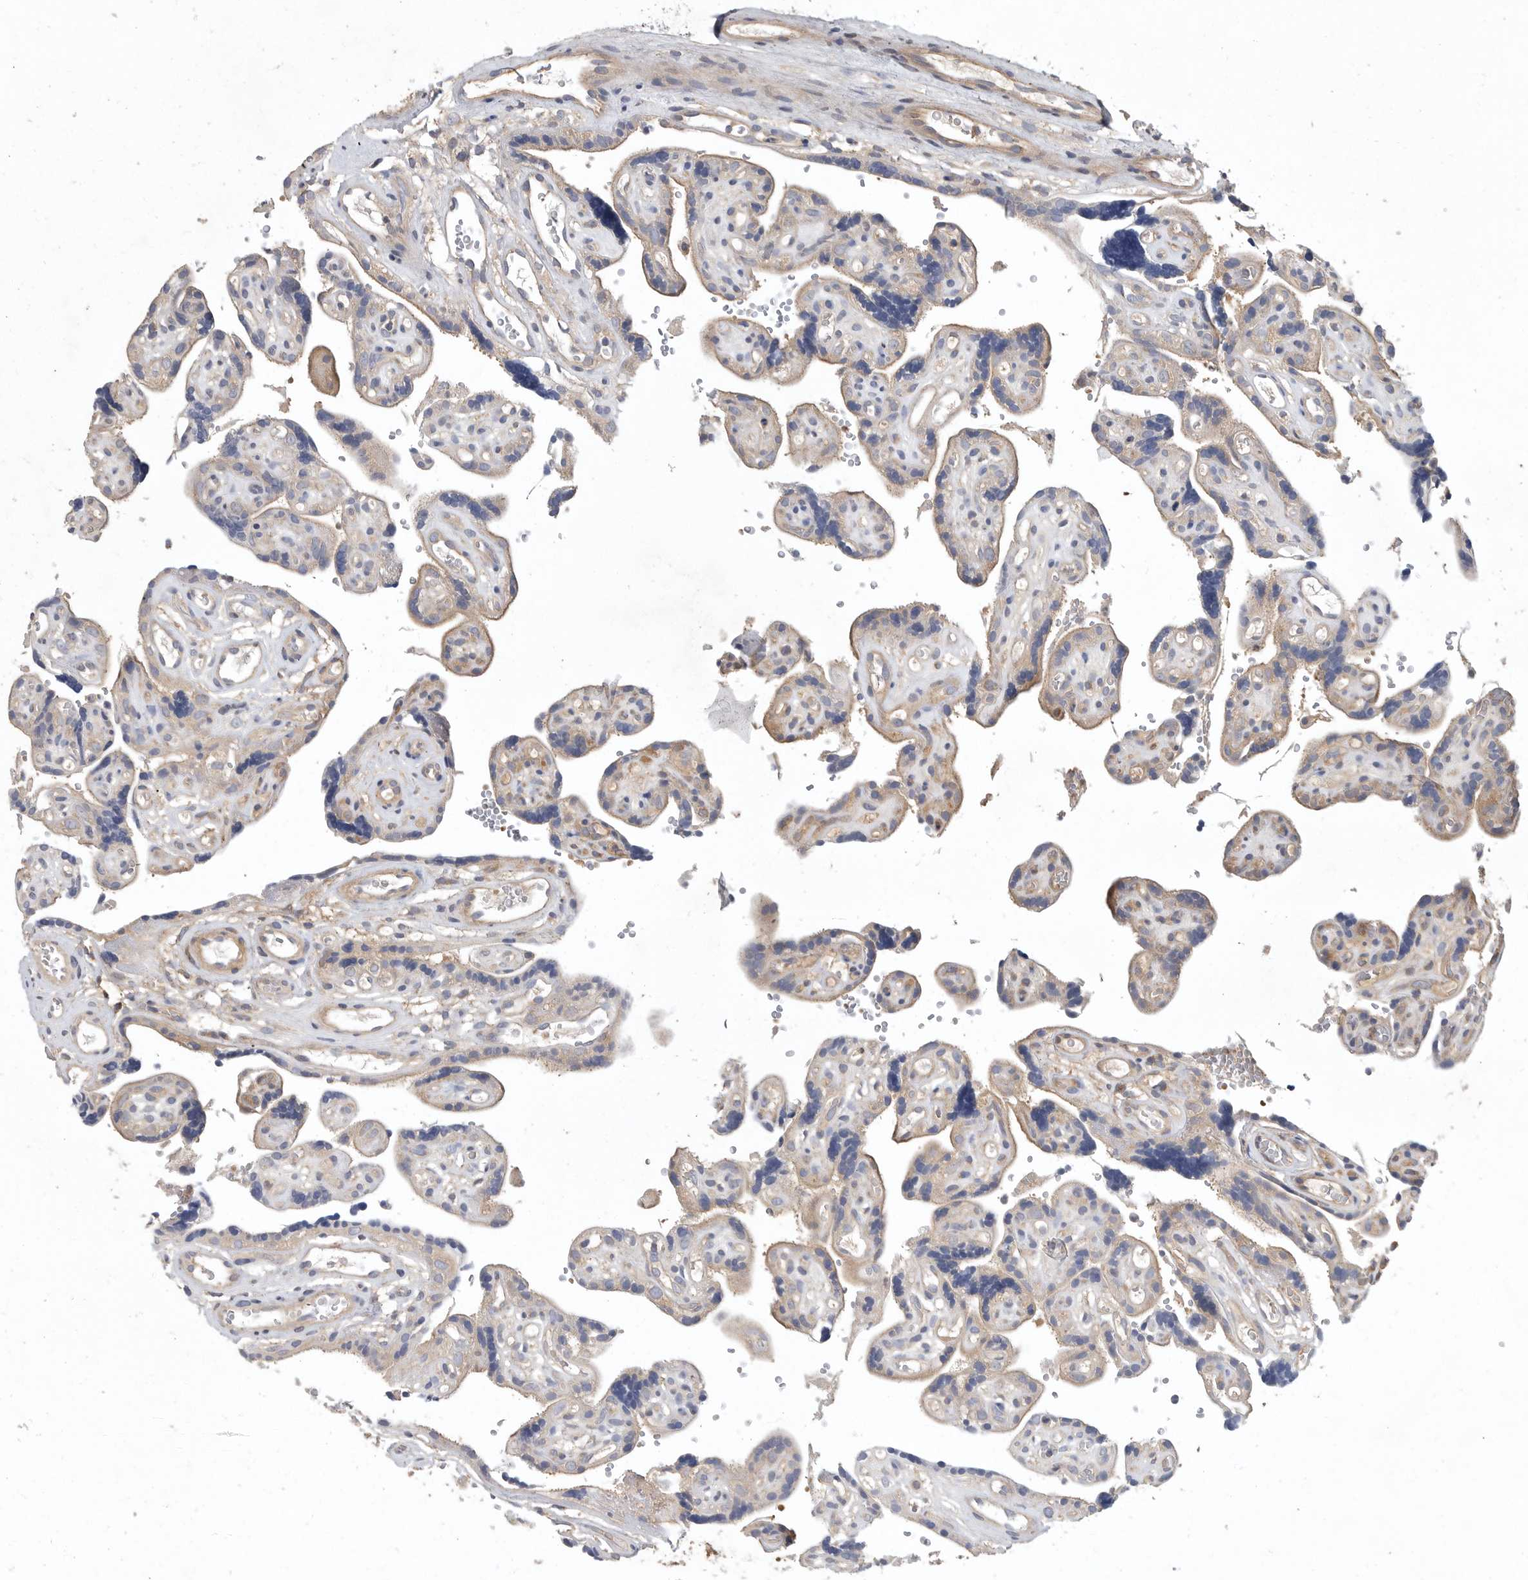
{"staining": {"intensity": "moderate", "quantity": ">75%", "location": "cytoplasmic/membranous"}, "tissue": "placenta", "cell_type": "Decidual cells", "image_type": "normal", "snomed": [{"axis": "morphology", "description": "Normal tissue, NOS"}, {"axis": "topography", "description": "Placenta"}], "caption": "Decidual cells demonstrate medium levels of moderate cytoplasmic/membranous positivity in about >75% of cells in unremarkable placenta.", "gene": "OXR1", "patient": {"sex": "female", "age": 30}}